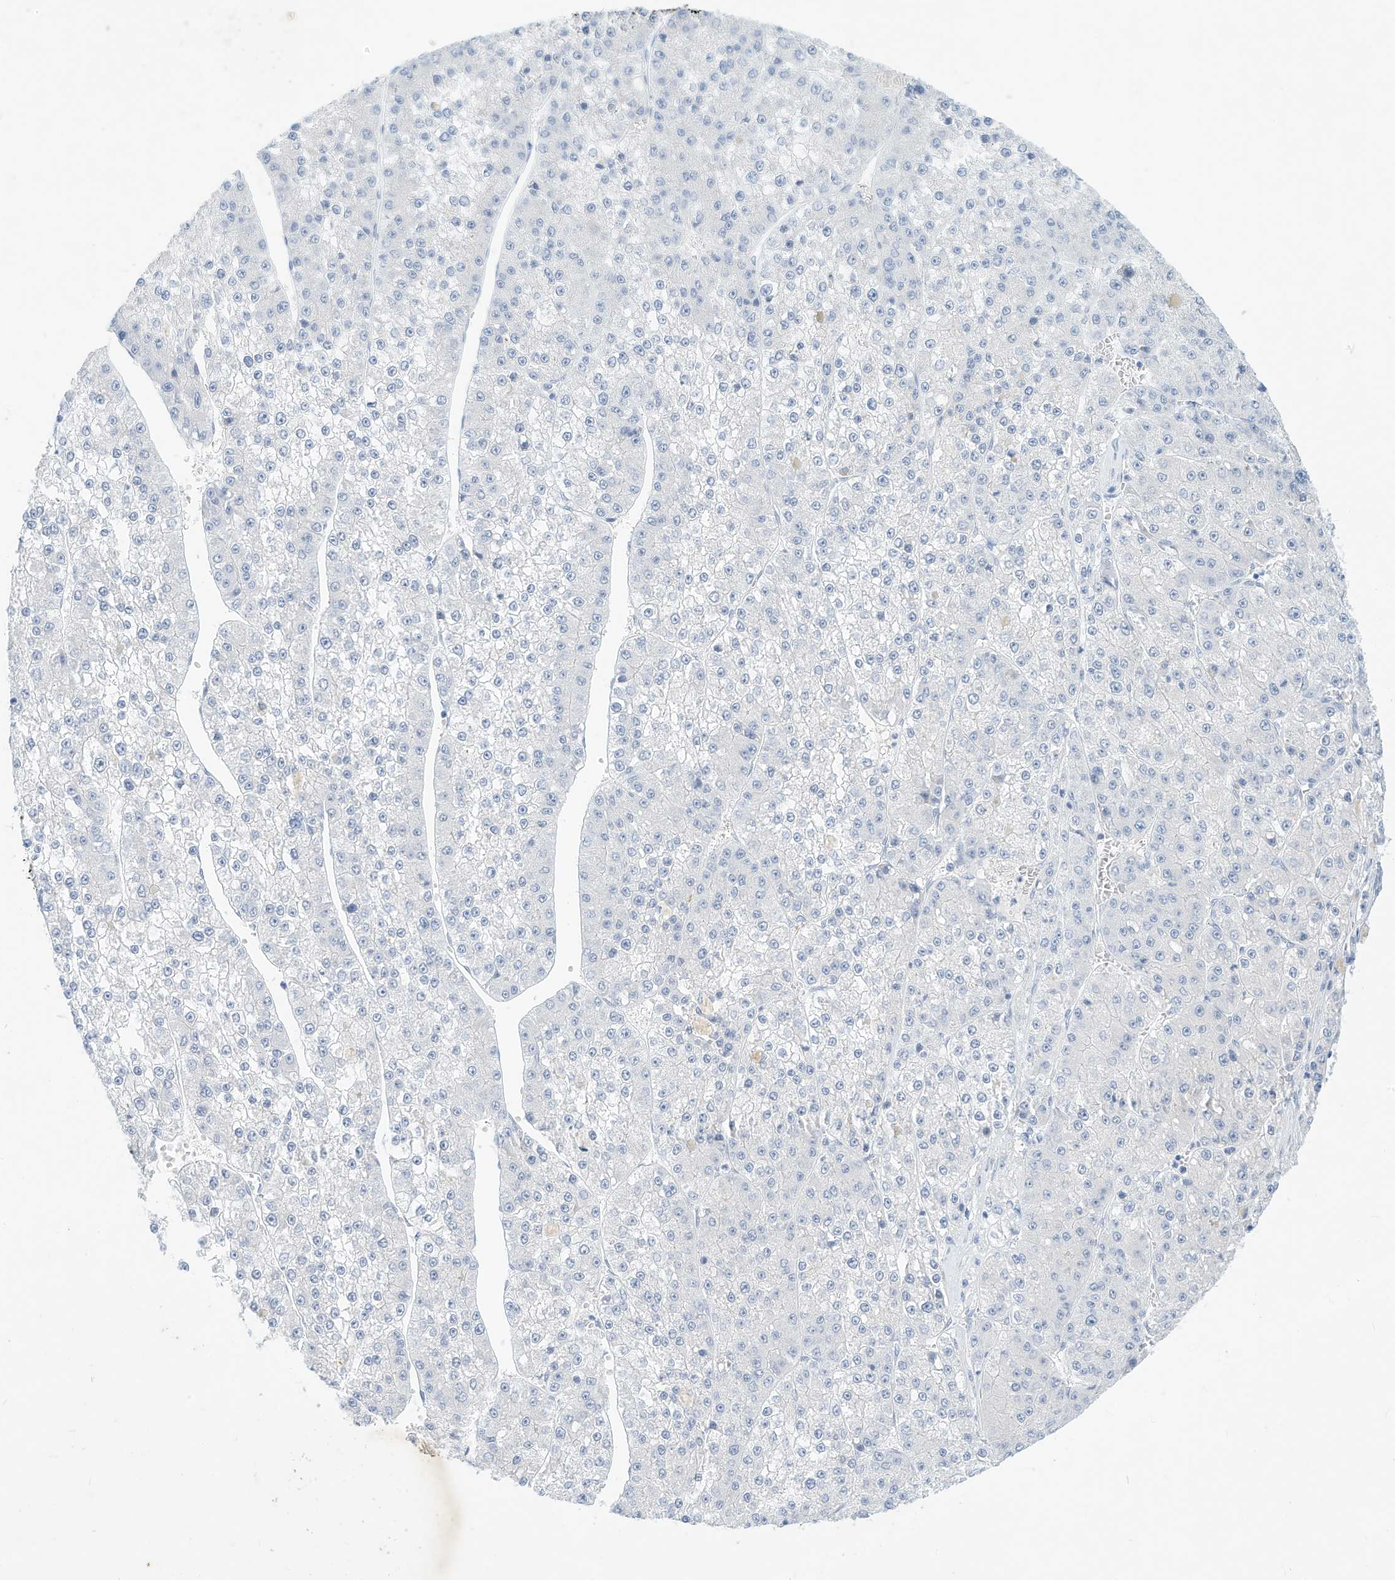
{"staining": {"intensity": "negative", "quantity": "none", "location": "none"}, "tissue": "liver cancer", "cell_type": "Tumor cells", "image_type": "cancer", "snomed": [{"axis": "morphology", "description": "Carcinoma, Hepatocellular, NOS"}, {"axis": "topography", "description": "Liver"}], "caption": "Tumor cells are negative for brown protein staining in liver hepatocellular carcinoma. (DAB (3,3'-diaminobenzidine) immunohistochemistry with hematoxylin counter stain).", "gene": "SPOCD1", "patient": {"sex": "female", "age": 73}}